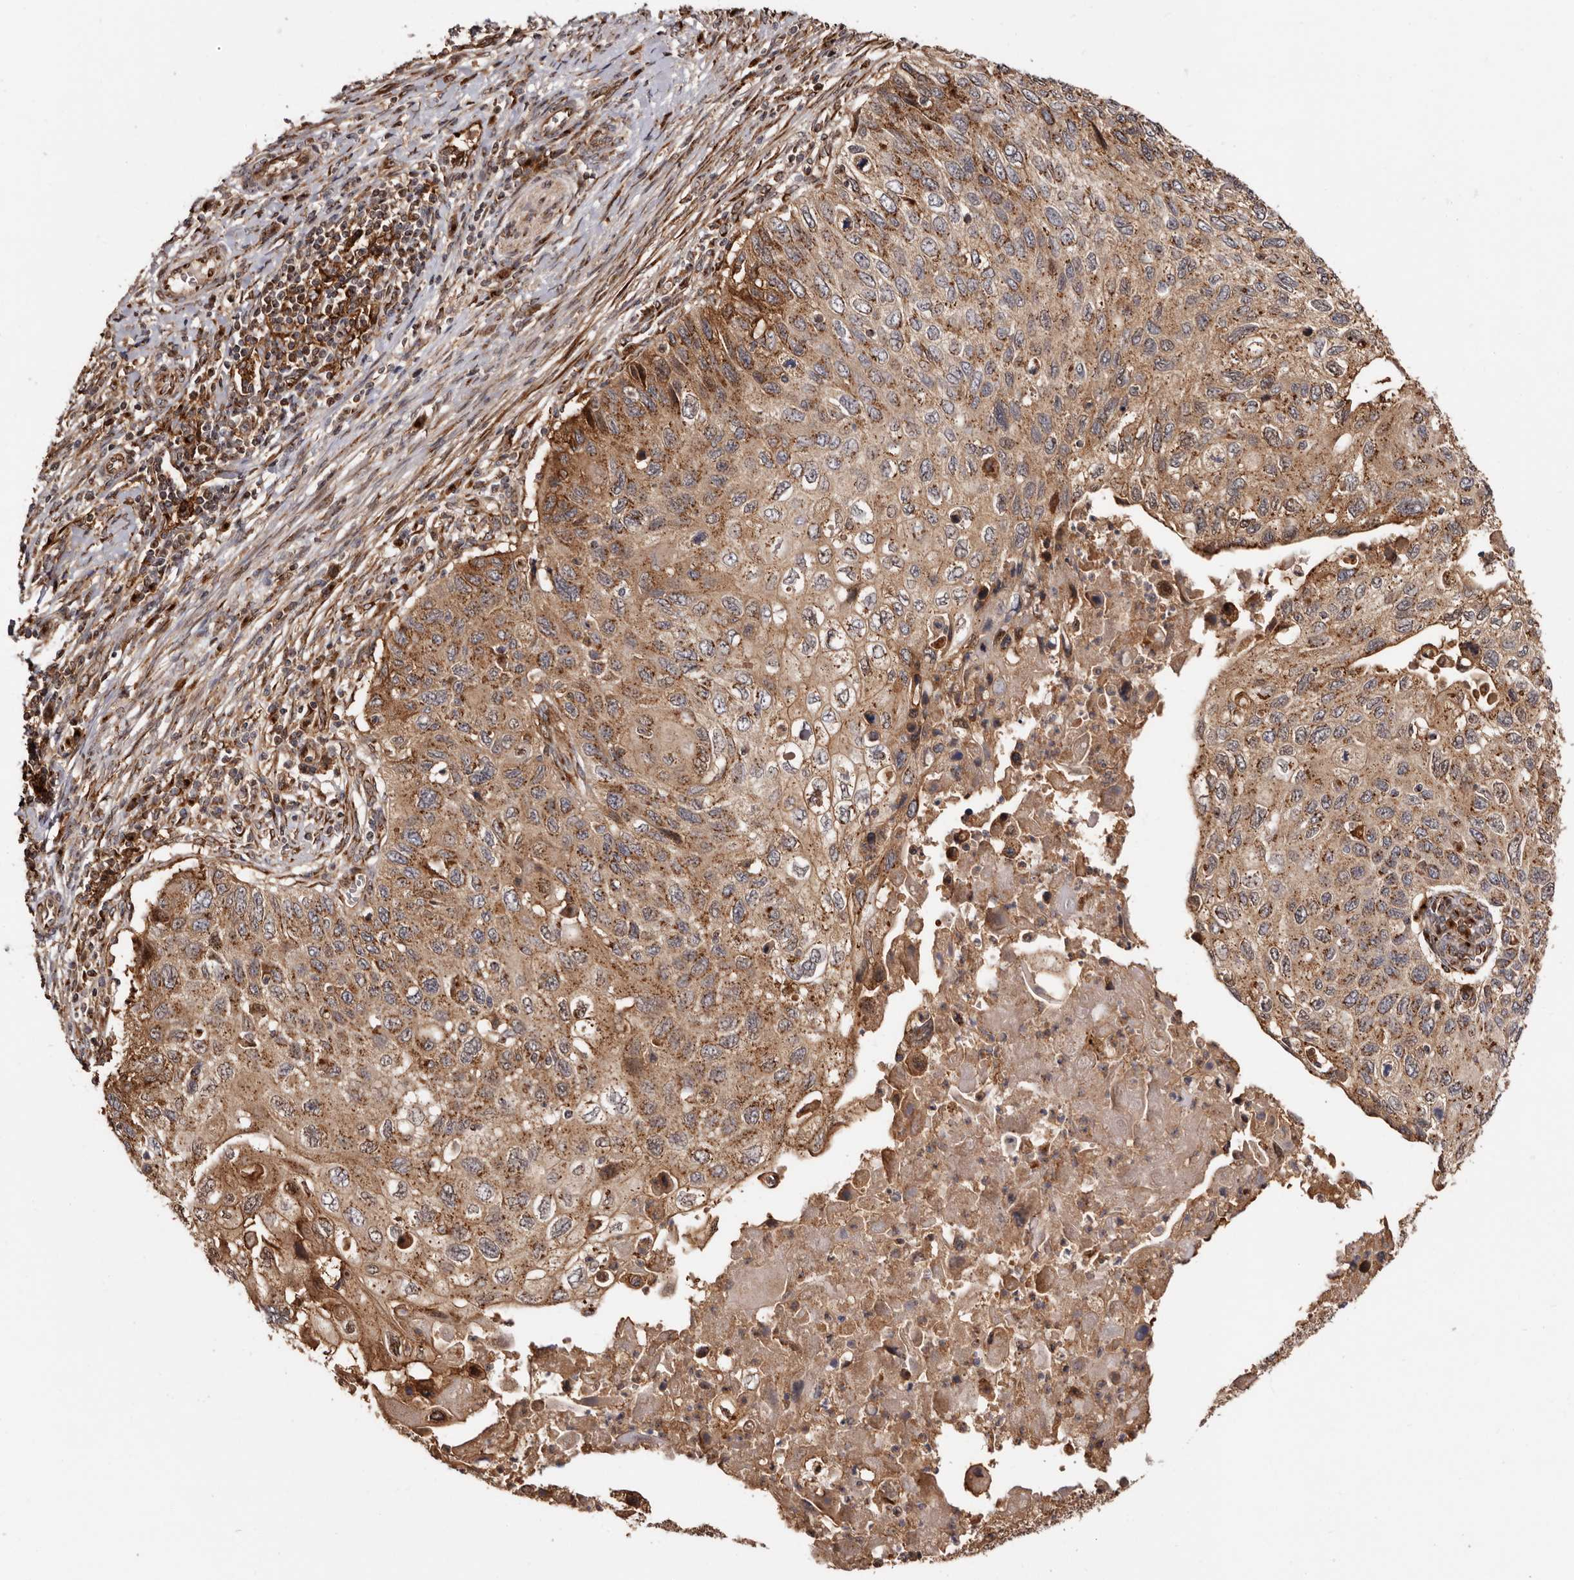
{"staining": {"intensity": "strong", "quantity": ">75%", "location": "cytoplasmic/membranous,nuclear"}, "tissue": "cervical cancer", "cell_type": "Tumor cells", "image_type": "cancer", "snomed": [{"axis": "morphology", "description": "Squamous cell carcinoma, NOS"}, {"axis": "topography", "description": "Cervix"}], "caption": "Strong cytoplasmic/membranous and nuclear expression is present in approximately >75% of tumor cells in cervical cancer (squamous cell carcinoma).", "gene": "GPR27", "patient": {"sex": "female", "age": 70}}